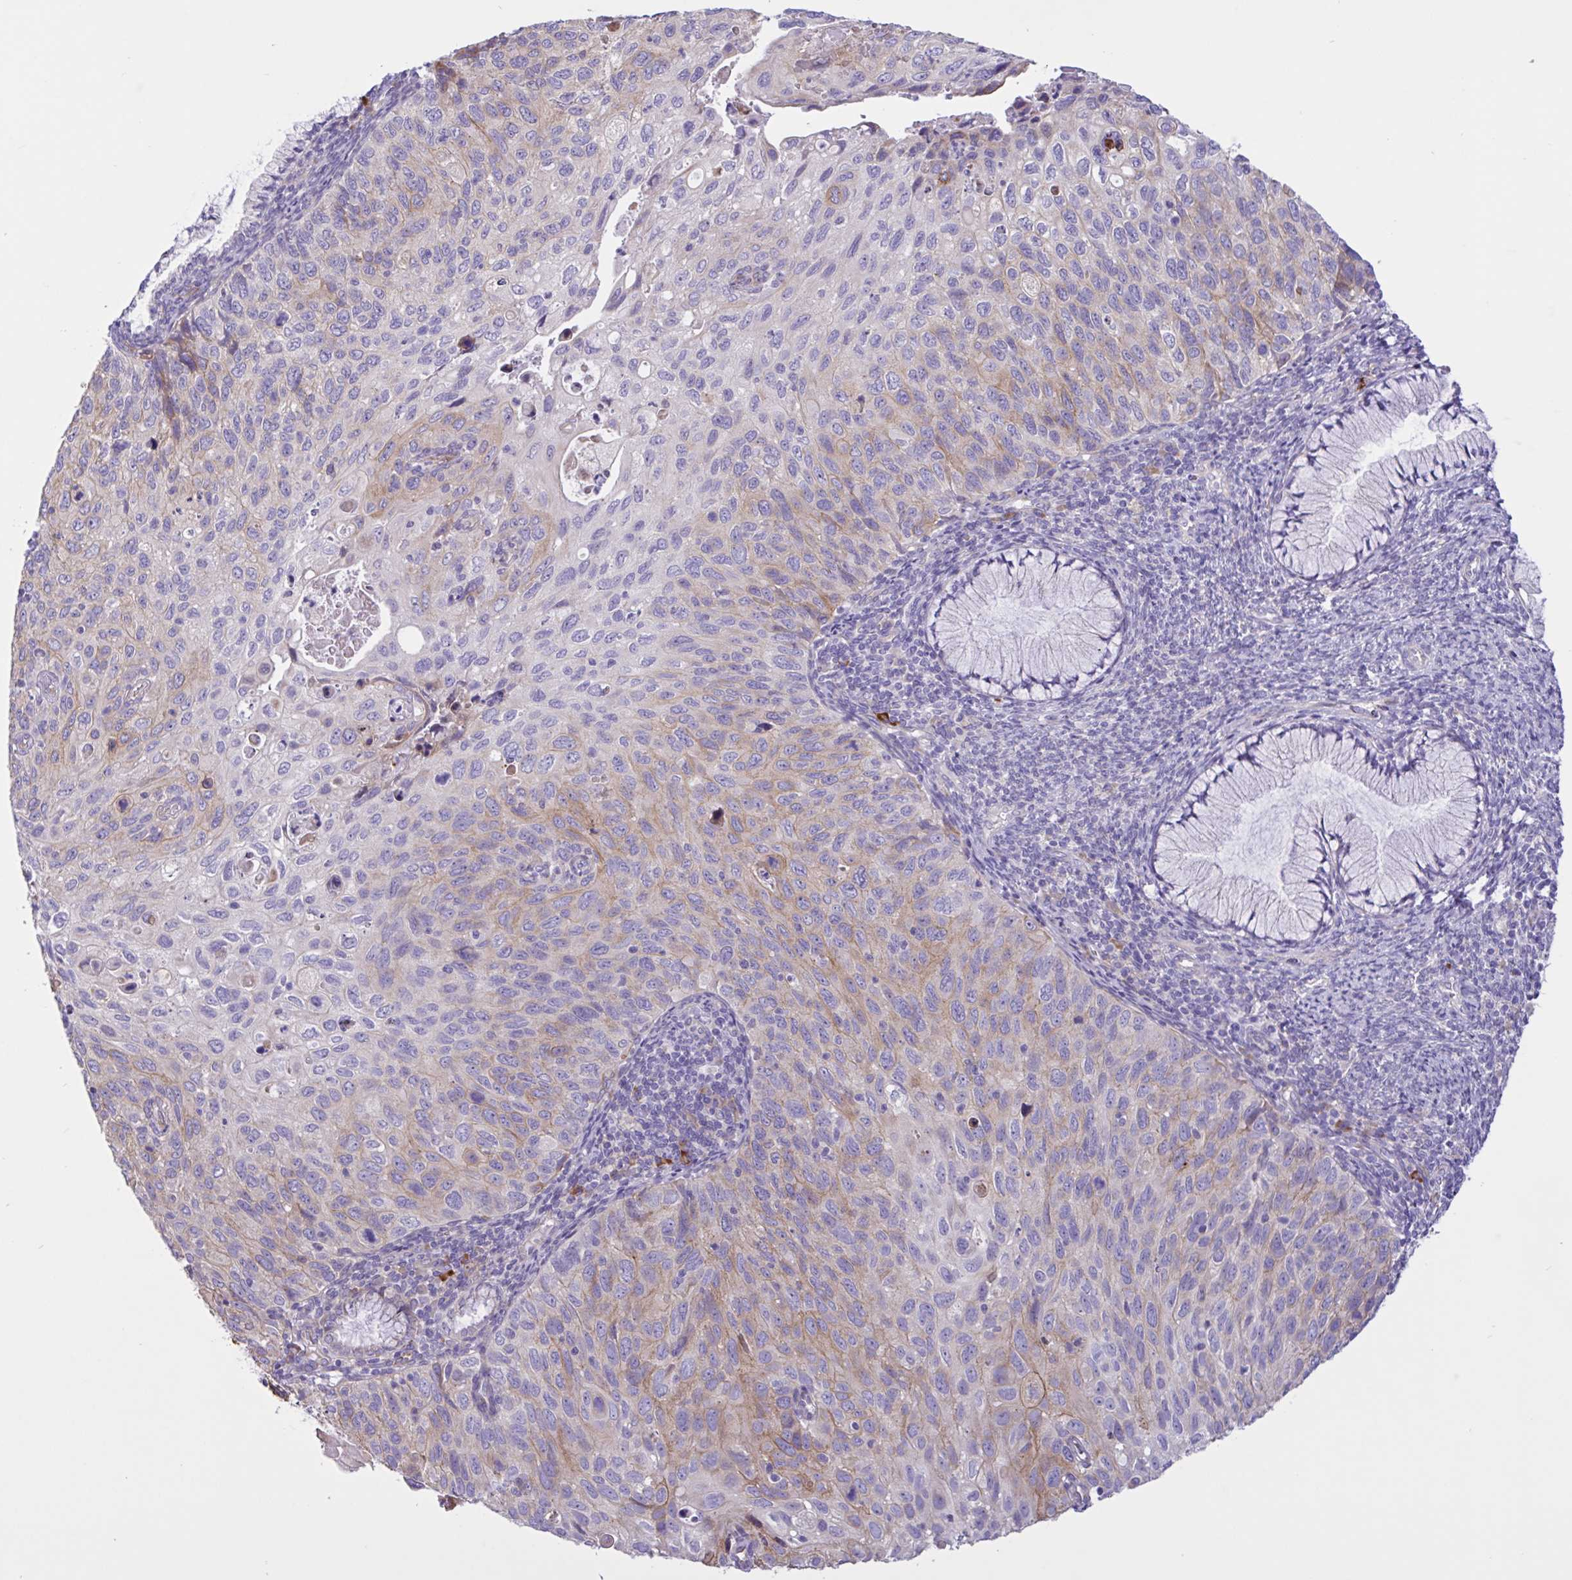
{"staining": {"intensity": "weak", "quantity": "25%-75%", "location": "cytoplasmic/membranous"}, "tissue": "cervical cancer", "cell_type": "Tumor cells", "image_type": "cancer", "snomed": [{"axis": "morphology", "description": "Squamous cell carcinoma, NOS"}, {"axis": "topography", "description": "Cervix"}], "caption": "Cervical cancer stained with a brown dye shows weak cytoplasmic/membranous positive expression in about 25%-75% of tumor cells.", "gene": "DSC3", "patient": {"sex": "female", "age": 70}}